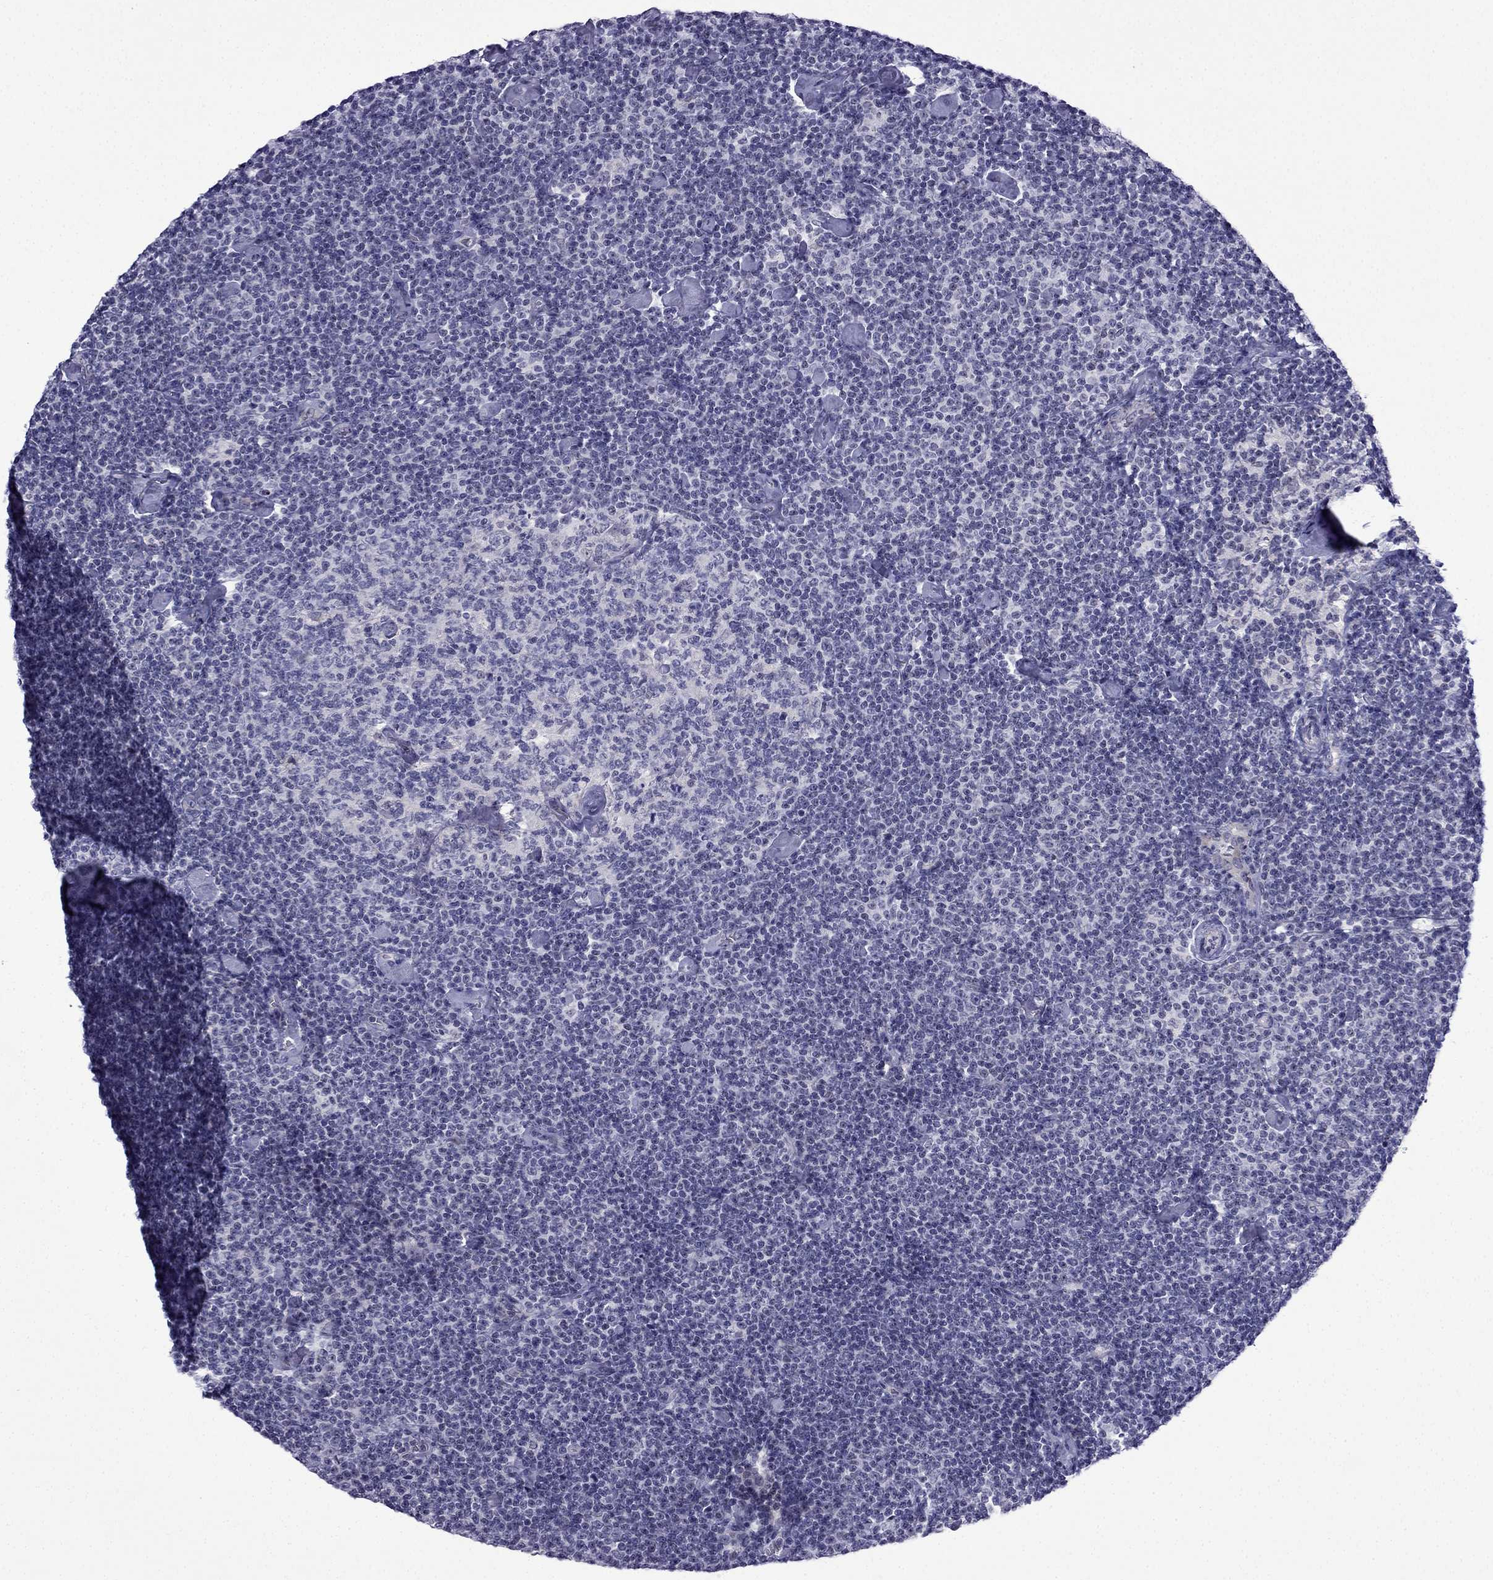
{"staining": {"intensity": "negative", "quantity": "none", "location": "none"}, "tissue": "lymphoma", "cell_type": "Tumor cells", "image_type": "cancer", "snomed": [{"axis": "morphology", "description": "Malignant lymphoma, non-Hodgkin's type, Low grade"}, {"axis": "topography", "description": "Lymph node"}], "caption": "Immunohistochemistry histopathology image of neoplastic tissue: human lymphoma stained with DAB shows no significant protein staining in tumor cells. (Stains: DAB immunohistochemistry (IHC) with hematoxylin counter stain, Microscopy: brightfield microscopy at high magnification).", "gene": "POM121L12", "patient": {"sex": "male", "age": 81}}